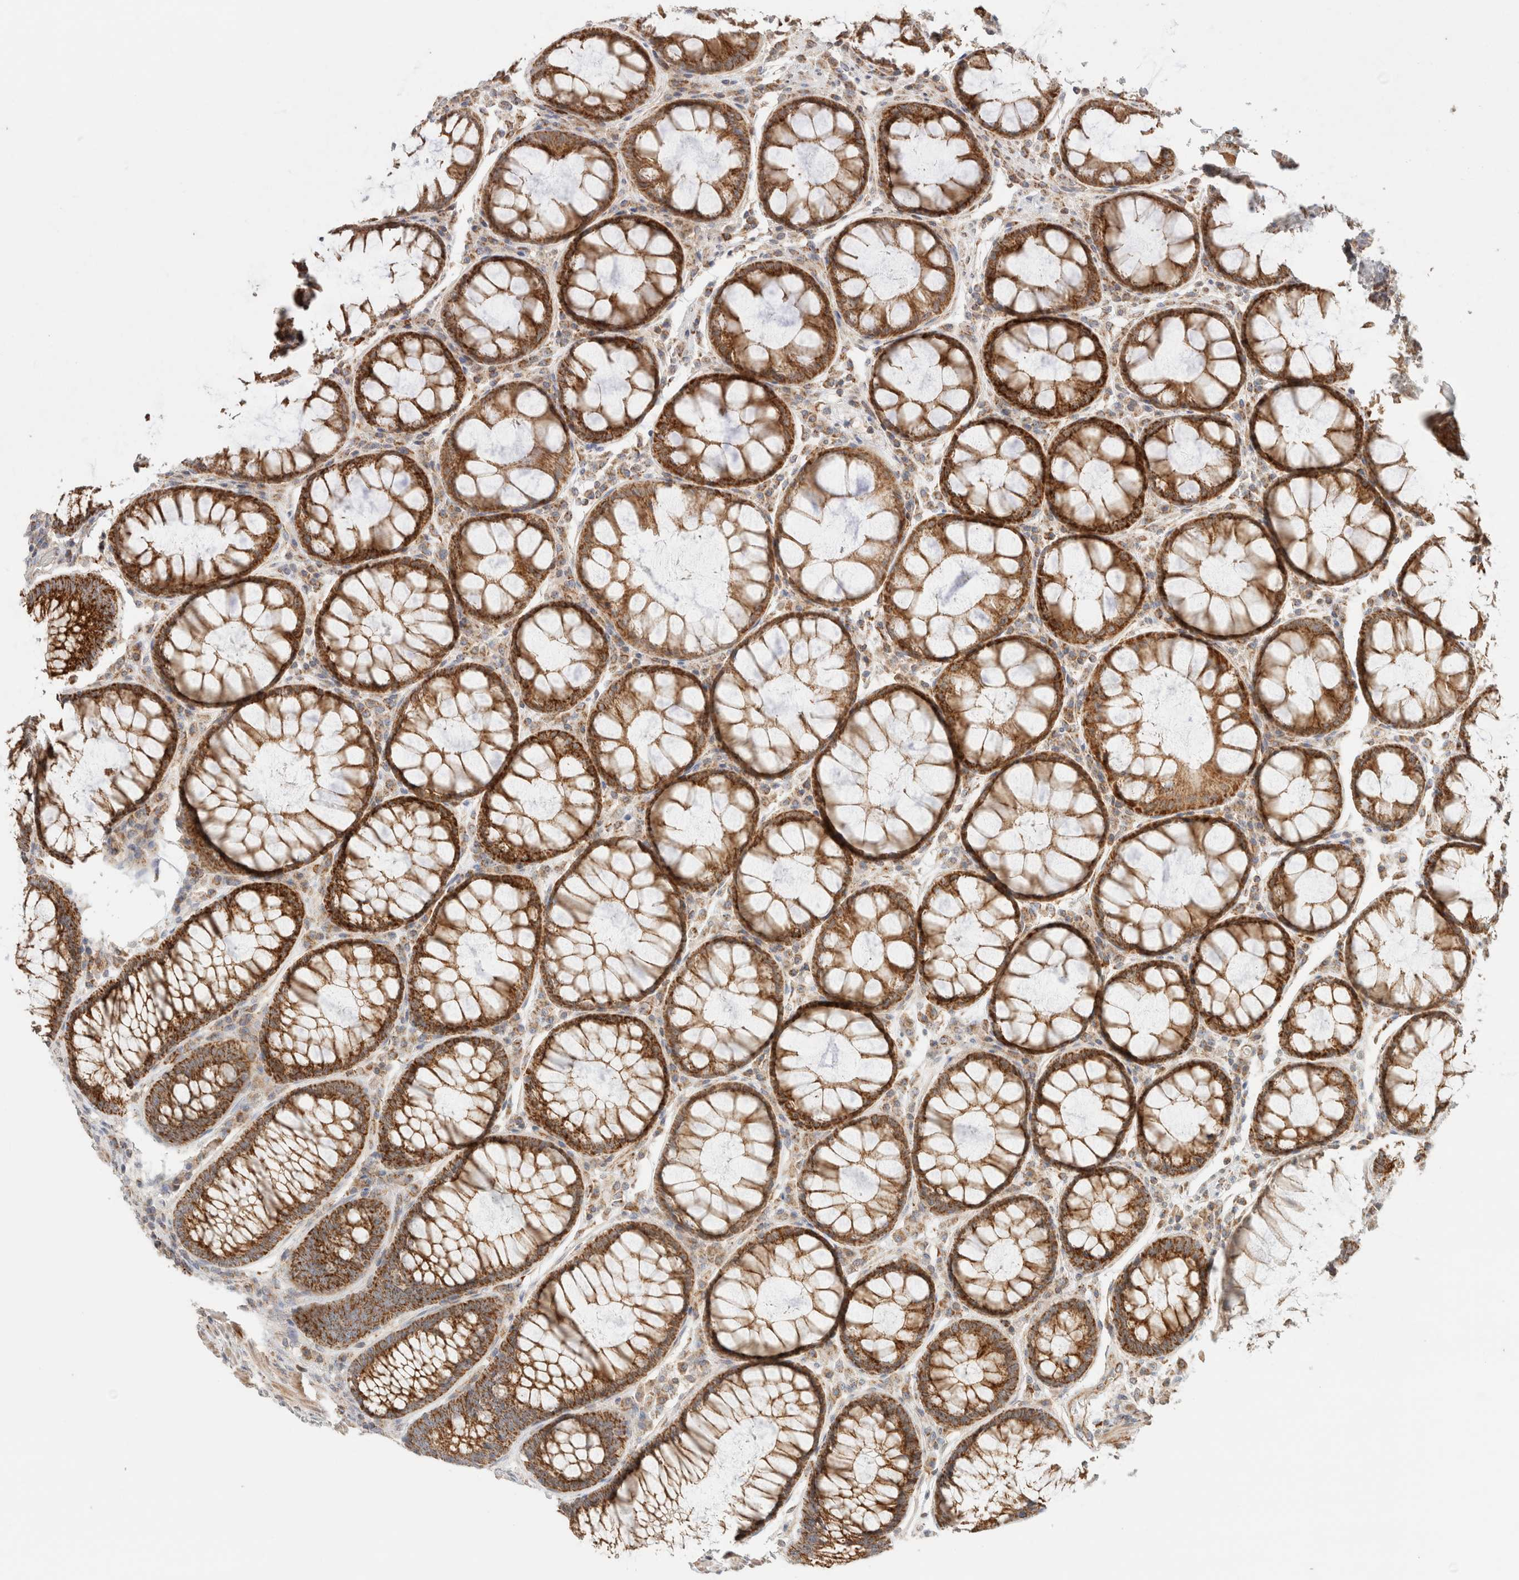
{"staining": {"intensity": "strong", "quantity": ">75%", "location": "cytoplasmic/membranous"}, "tissue": "colorectal cancer", "cell_type": "Tumor cells", "image_type": "cancer", "snomed": [{"axis": "morphology", "description": "Normal tissue, NOS"}, {"axis": "morphology", "description": "Adenocarcinoma, NOS"}, {"axis": "topography", "description": "Rectum"}, {"axis": "topography", "description": "Peripheral nerve tissue"}], "caption": "The photomicrograph exhibits staining of colorectal cancer, revealing strong cytoplasmic/membranous protein positivity (brown color) within tumor cells.", "gene": "MRM3", "patient": {"sex": "male", "age": 92}}